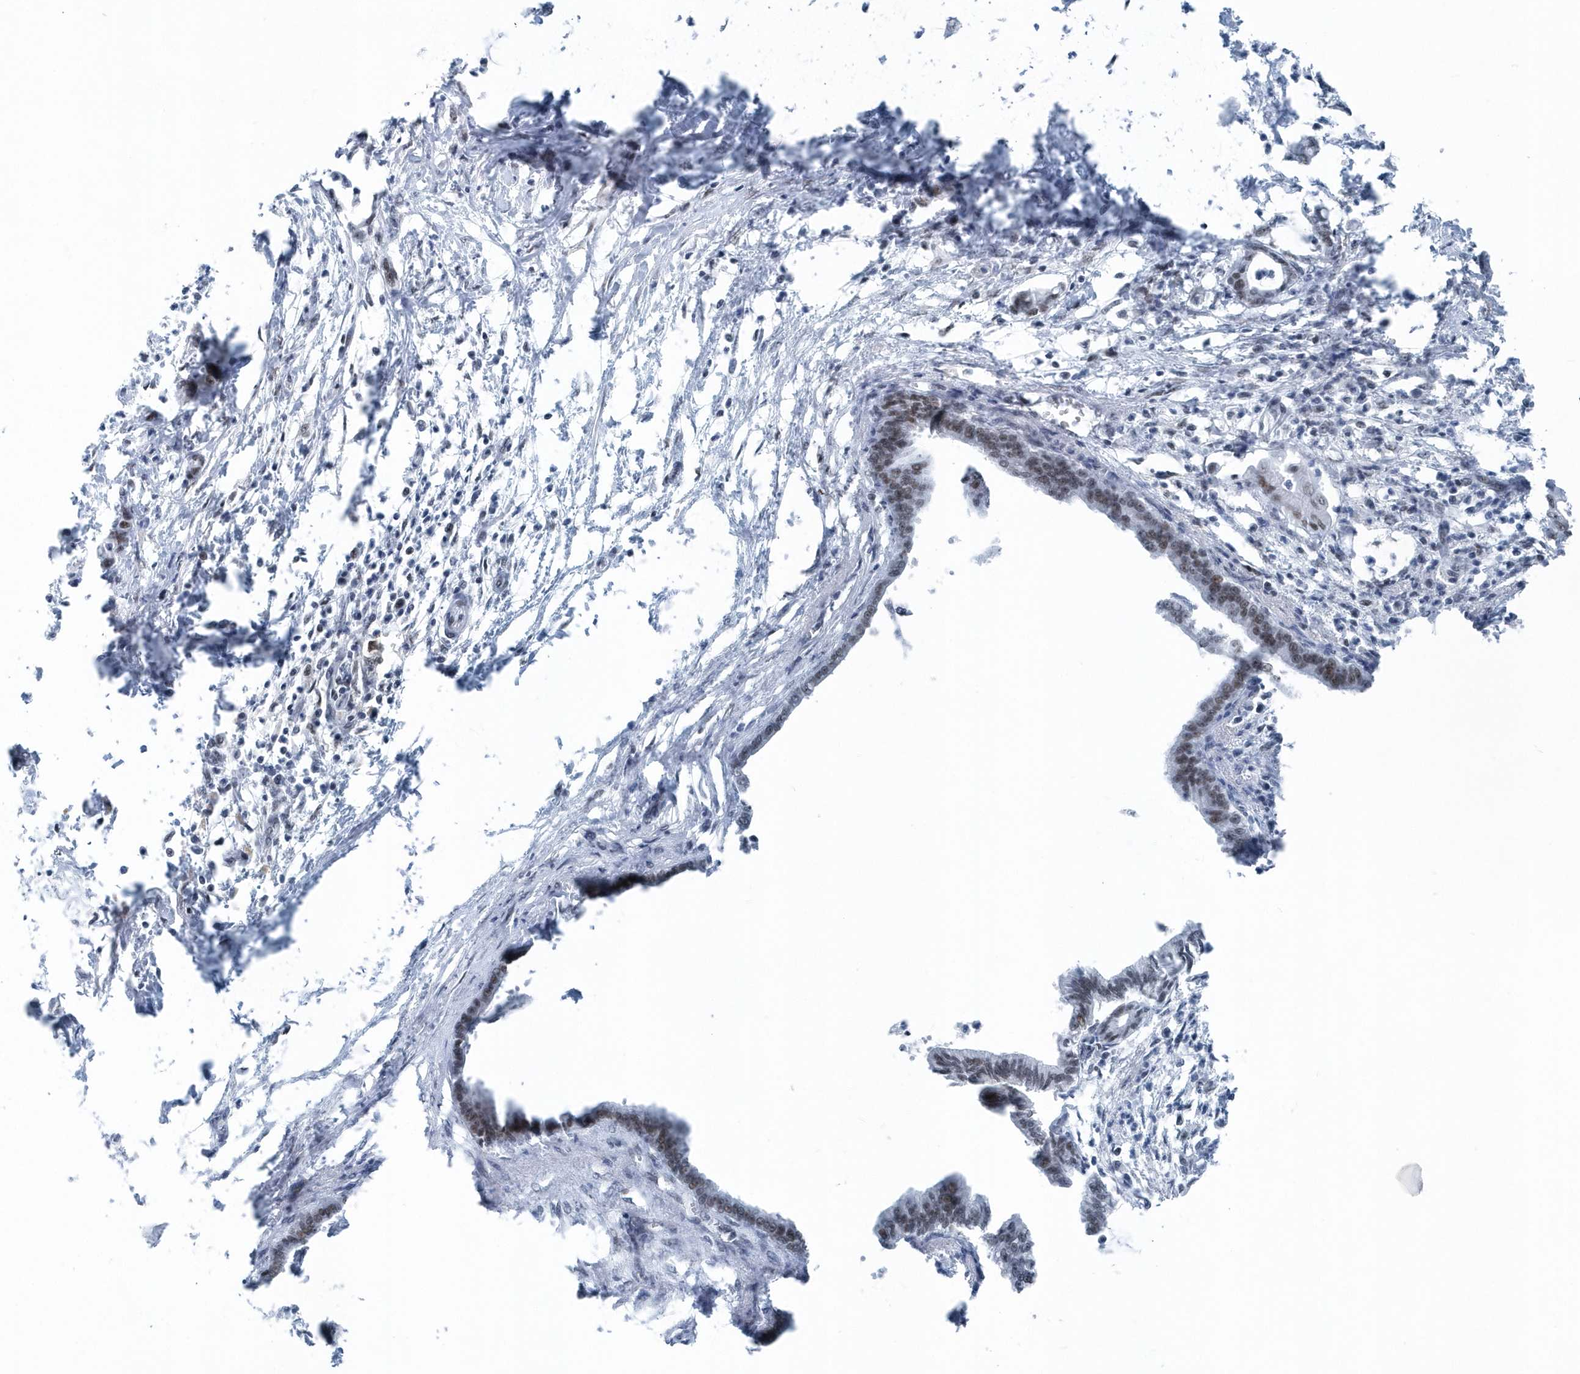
{"staining": {"intensity": "moderate", "quantity": ">75%", "location": "nuclear"}, "tissue": "pancreatic cancer", "cell_type": "Tumor cells", "image_type": "cancer", "snomed": [{"axis": "morphology", "description": "Adenocarcinoma, NOS"}, {"axis": "topography", "description": "Pancreas"}], "caption": "Adenocarcinoma (pancreatic) was stained to show a protein in brown. There is medium levels of moderate nuclear positivity in approximately >75% of tumor cells.", "gene": "FIP1L1", "patient": {"sex": "female", "age": 55}}